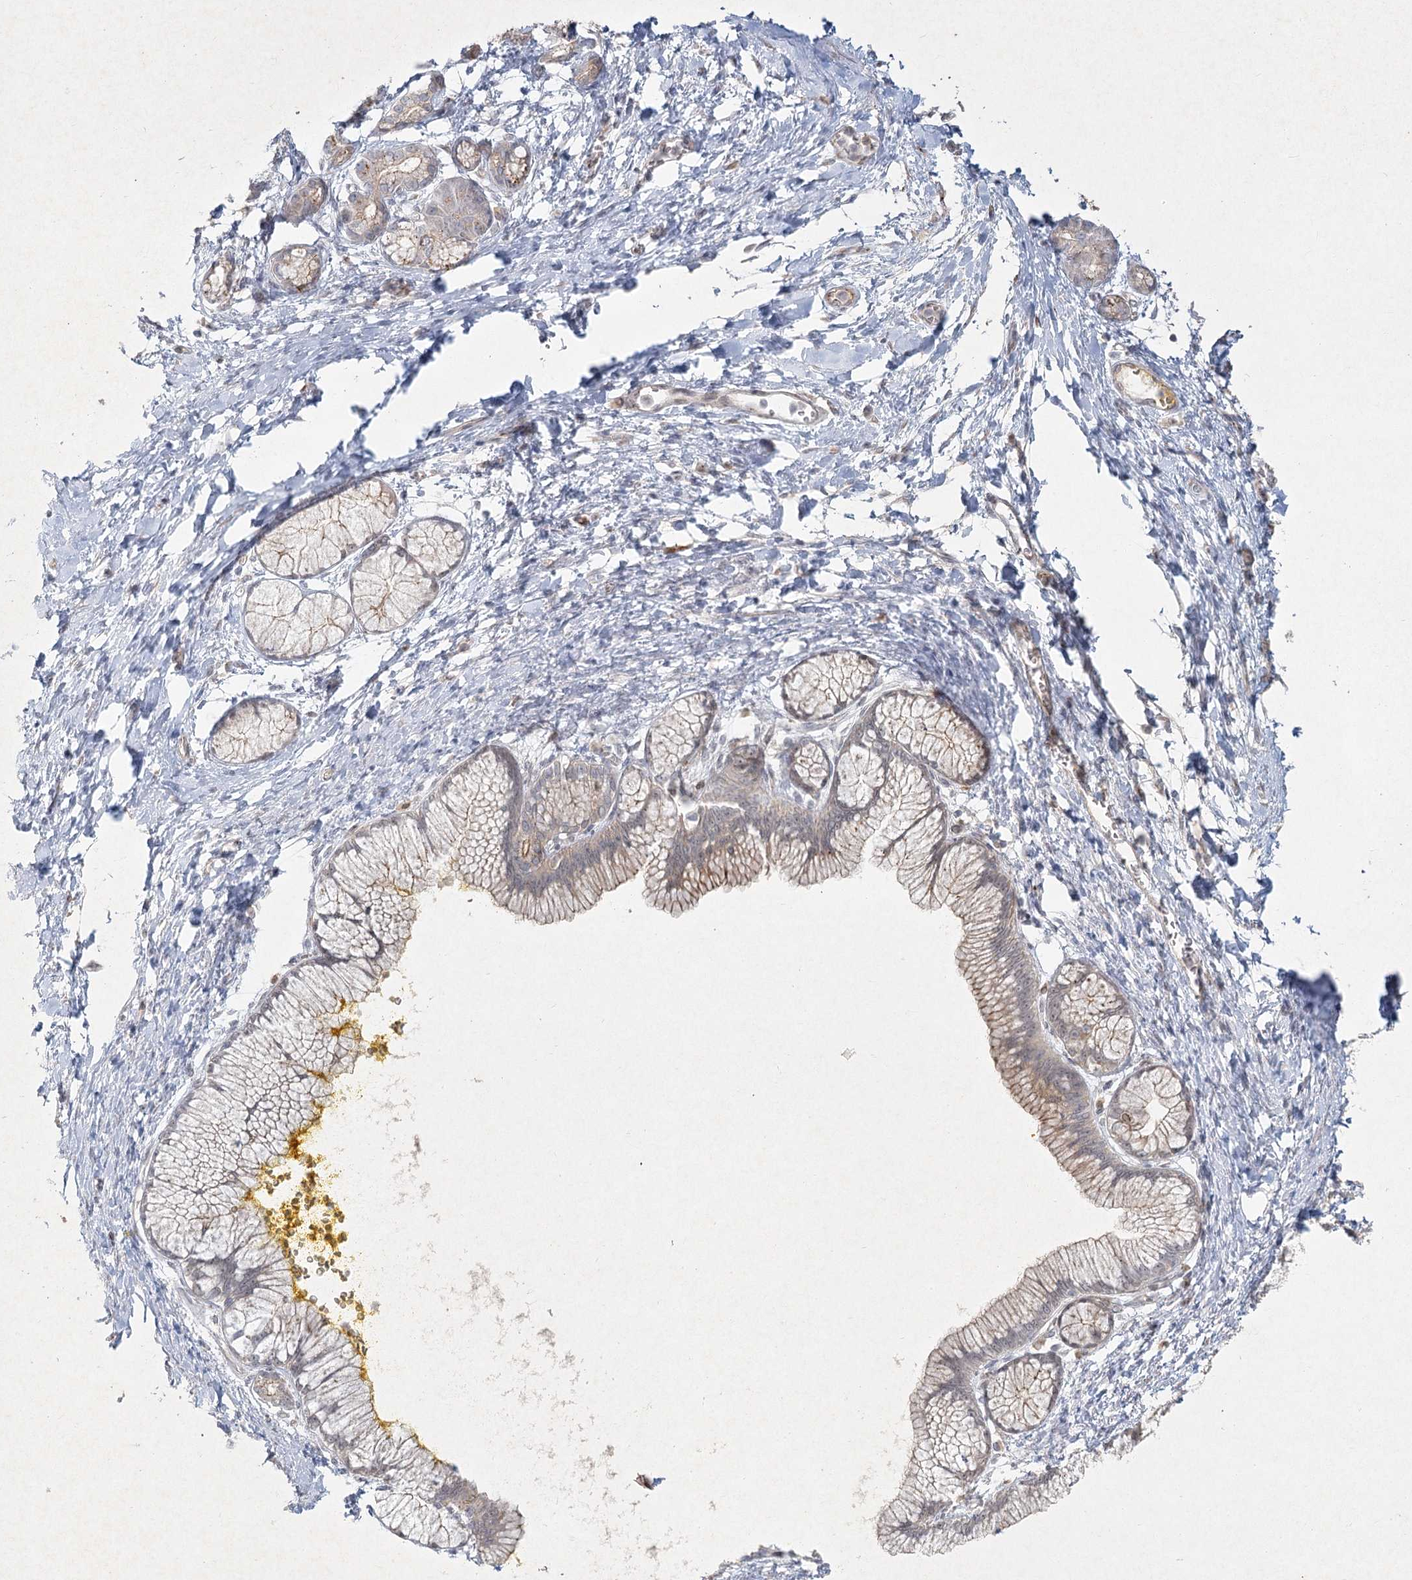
{"staining": {"intensity": "weak", "quantity": "<25%", "location": "cytoplasmic/membranous"}, "tissue": "pancreatic cancer", "cell_type": "Tumor cells", "image_type": "cancer", "snomed": [{"axis": "morphology", "description": "Adenocarcinoma, NOS"}, {"axis": "topography", "description": "Pancreas"}], "caption": "The histopathology image exhibits no significant expression in tumor cells of pancreatic adenocarcinoma.", "gene": "LRP2BP", "patient": {"sex": "male", "age": 58}}